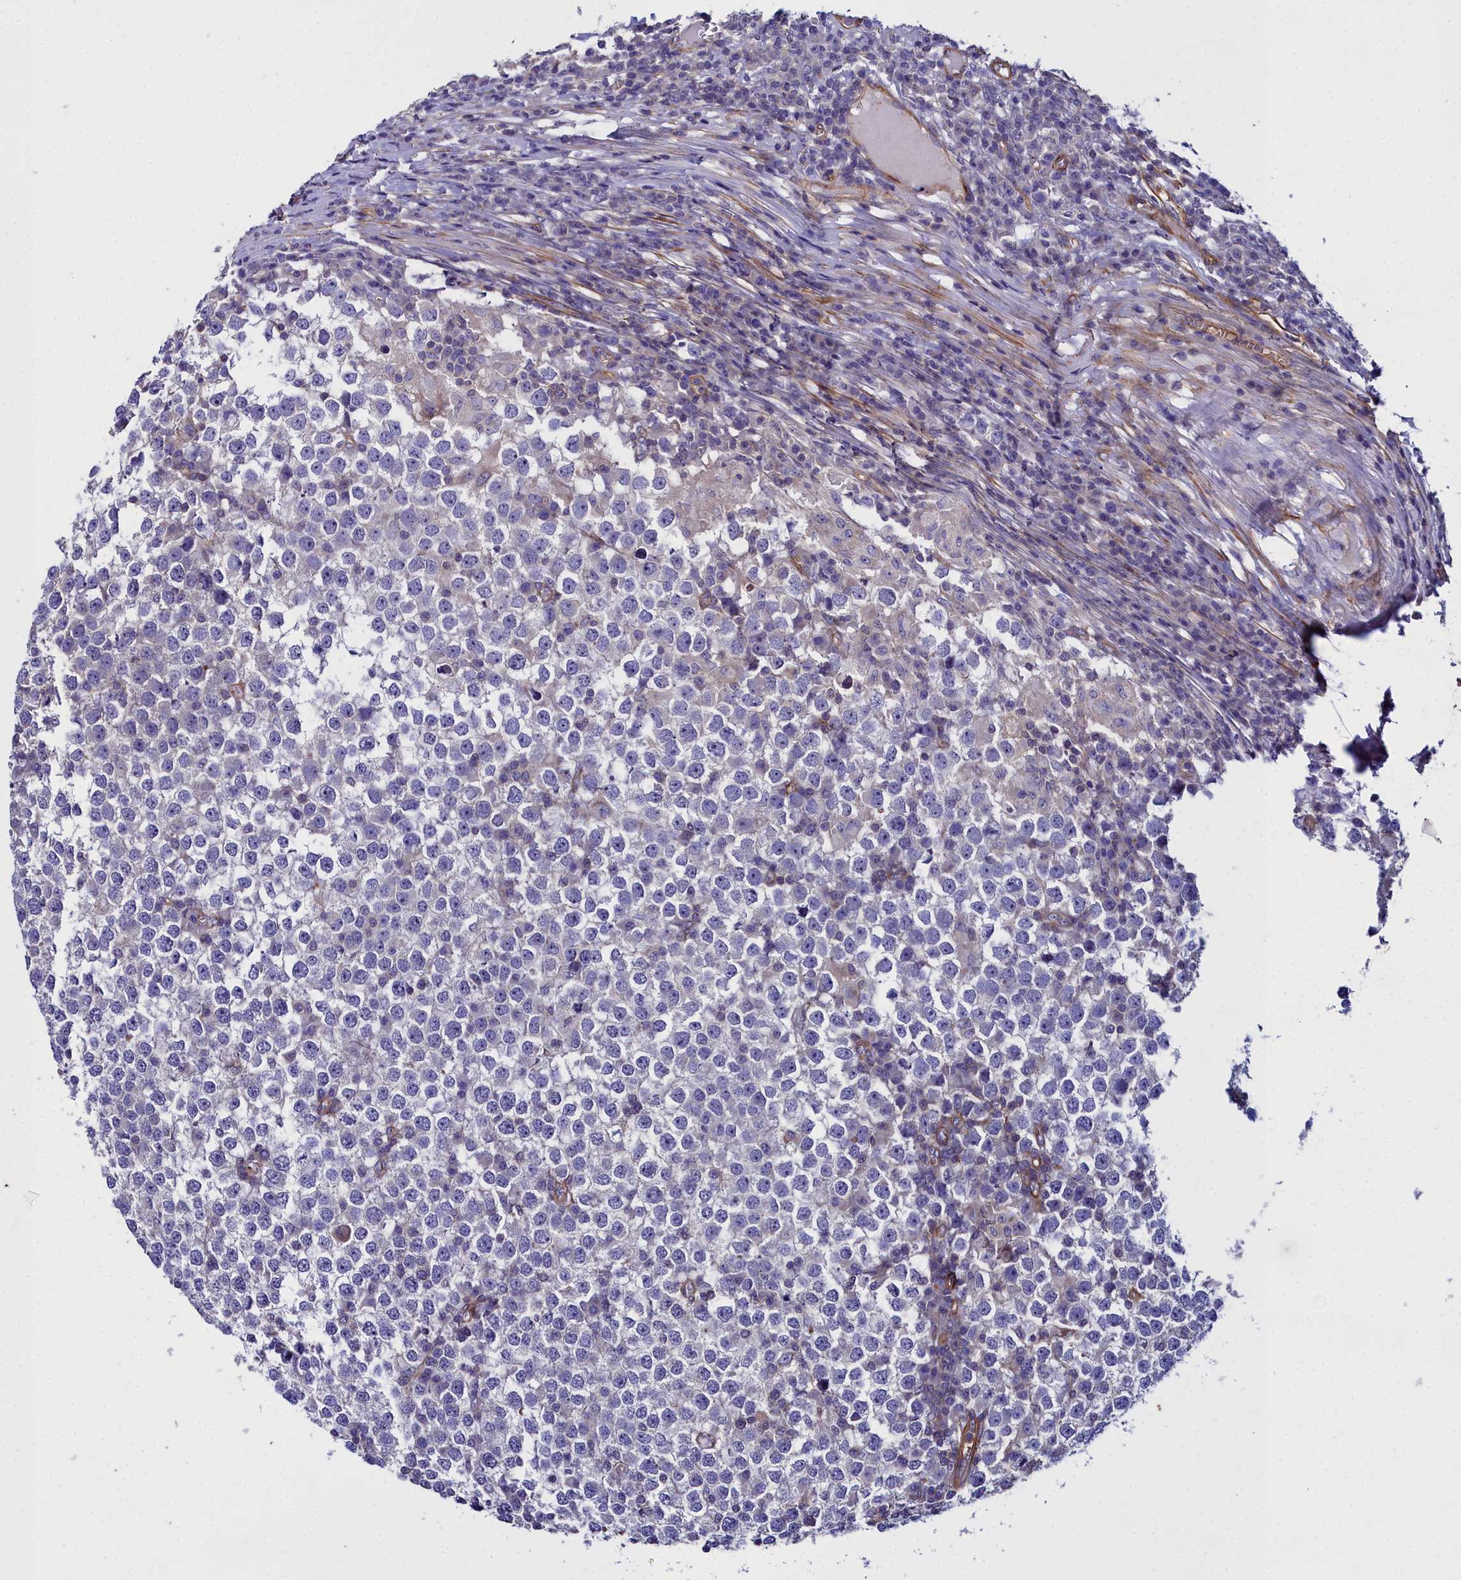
{"staining": {"intensity": "negative", "quantity": "none", "location": "none"}, "tissue": "testis cancer", "cell_type": "Tumor cells", "image_type": "cancer", "snomed": [{"axis": "morphology", "description": "Seminoma, NOS"}, {"axis": "topography", "description": "Testis"}], "caption": "This is a micrograph of immunohistochemistry (IHC) staining of seminoma (testis), which shows no expression in tumor cells.", "gene": "FADS3", "patient": {"sex": "male", "age": 65}}